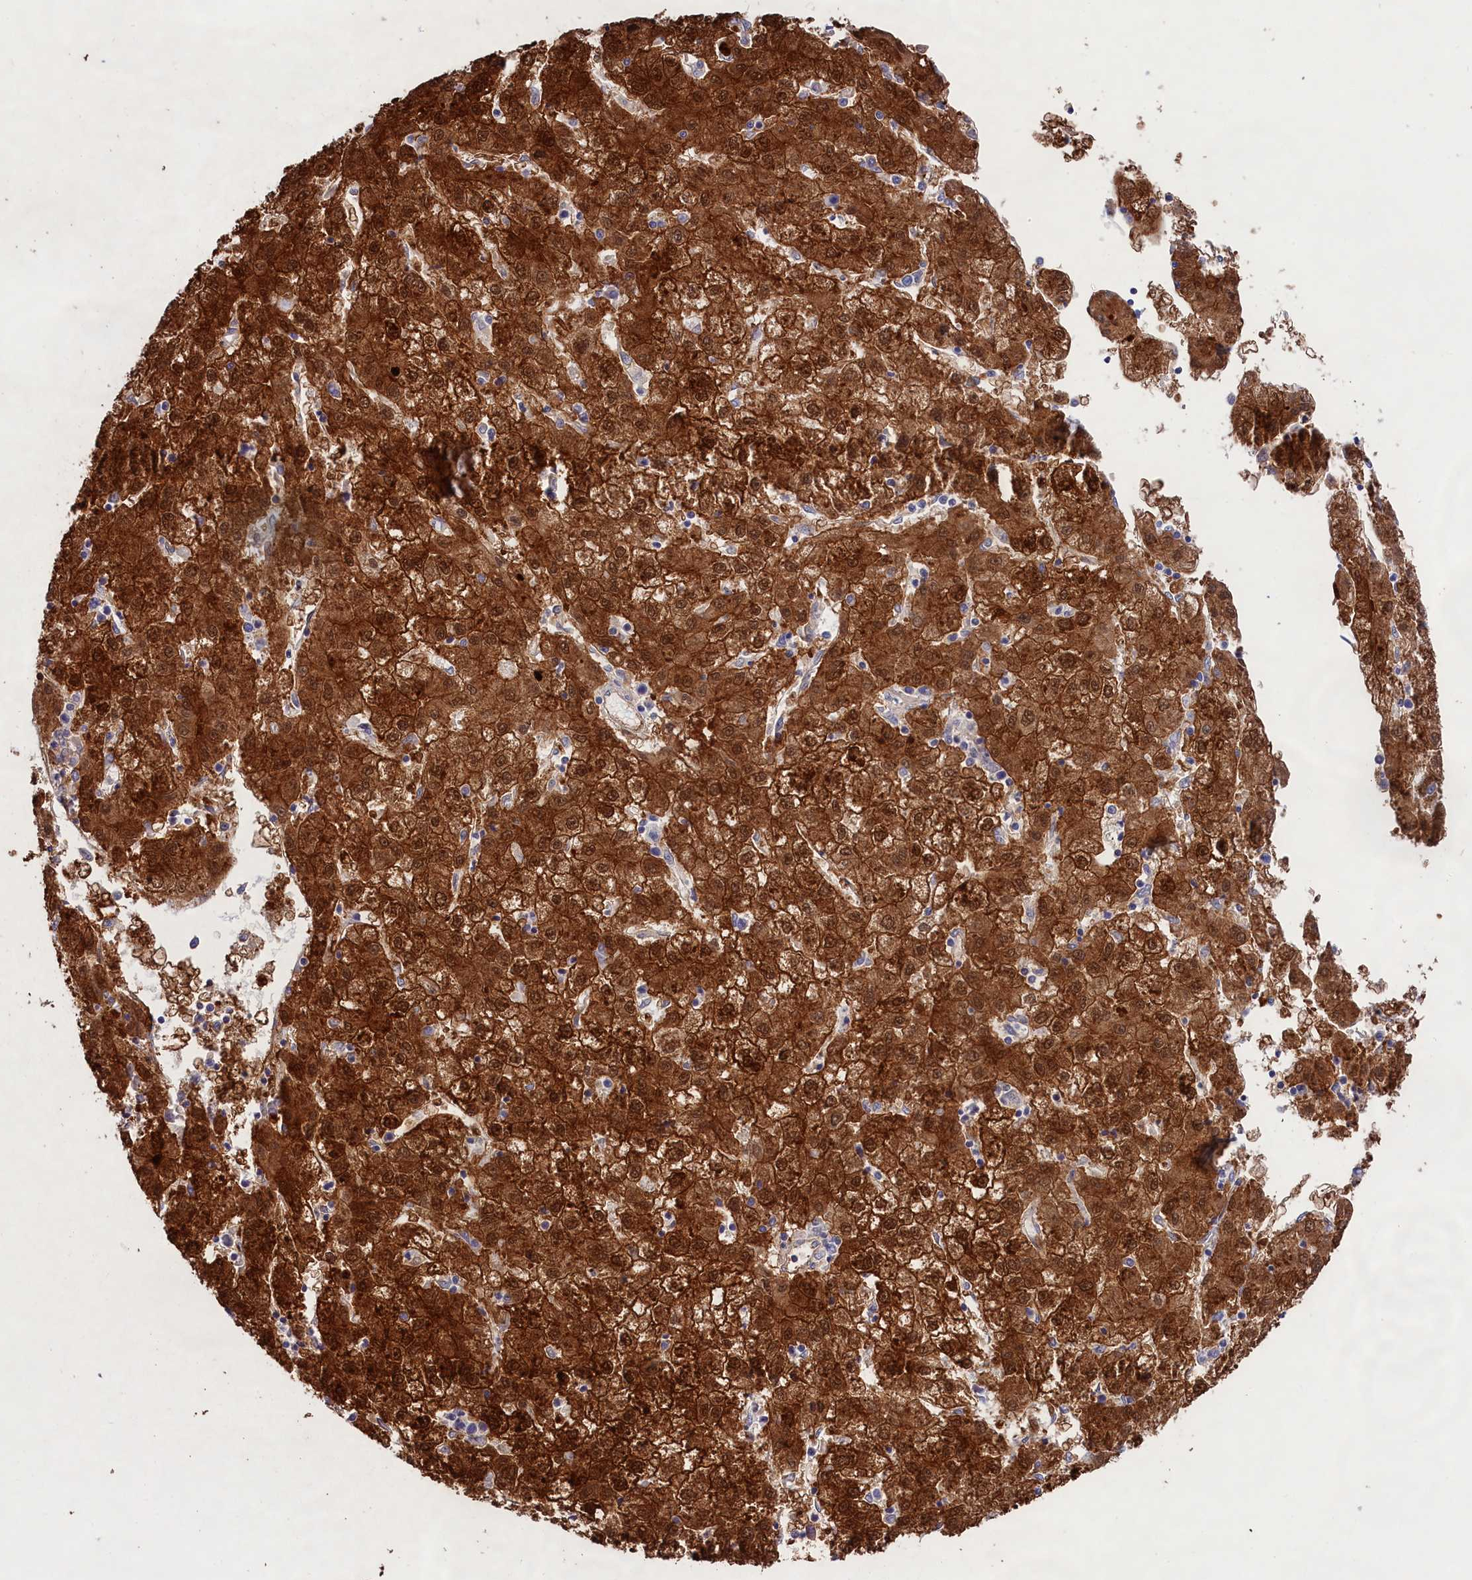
{"staining": {"intensity": "strong", "quantity": ">75%", "location": "cytoplasmic/membranous,nuclear"}, "tissue": "liver cancer", "cell_type": "Tumor cells", "image_type": "cancer", "snomed": [{"axis": "morphology", "description": "Carcinoma, Hepatocellular, NOS"}, {"axis": "topography", "description": "Liver"}], "caption": "A brown stain shows strong cytoplasmic/membranous and nuclear staining of a protein in liver cancer tumor cells.", "gene": "SULT2A1", "patient": {"sex": "male", "age": 72}}